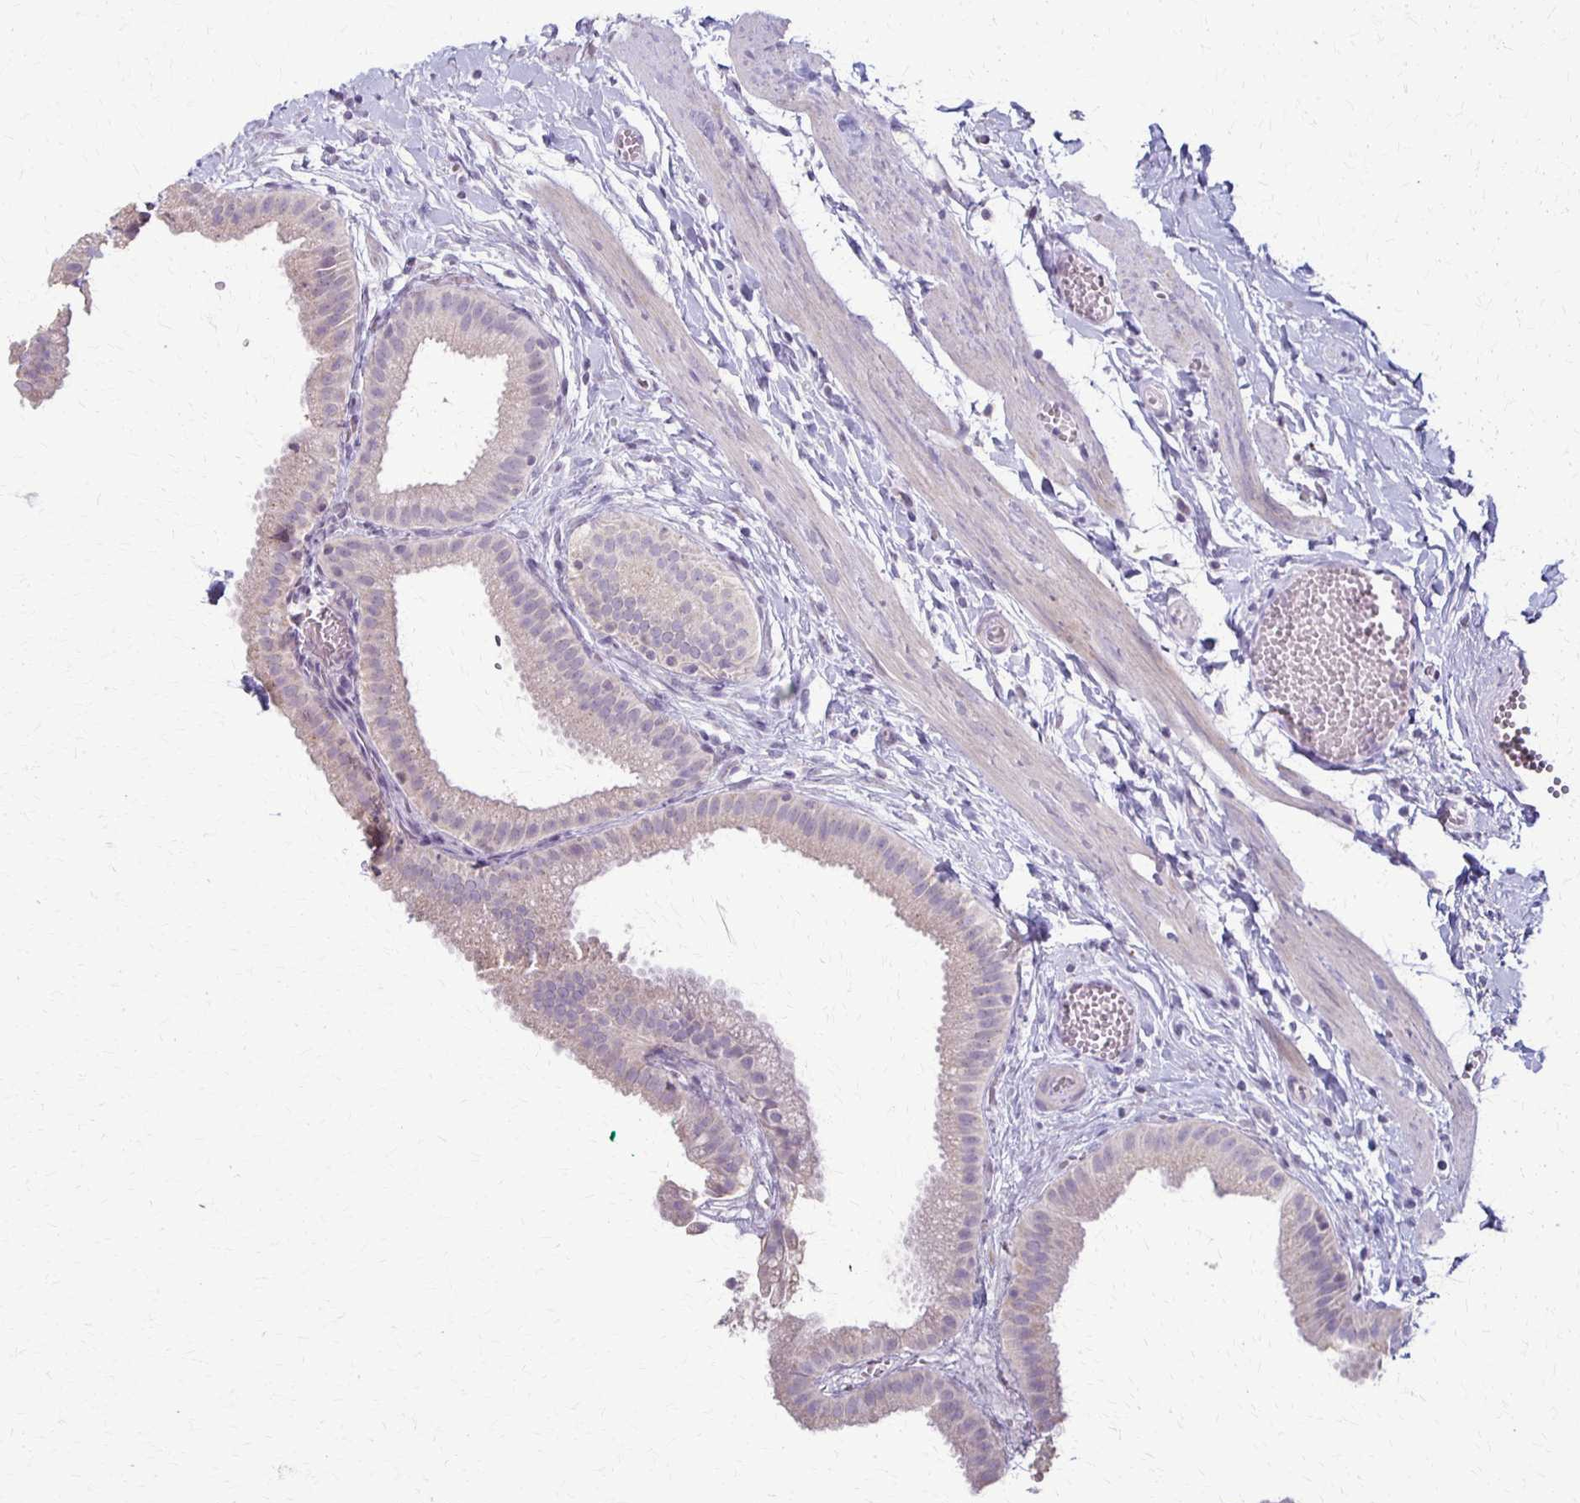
{"staining": {"intensity": "negative", "quantity": "none", "location": "none"}, "tissue": "gallbladder", "cell_type": "Glandular cells", "image_type": "normal", "snomed": [{"axis": "morphology", "description": "Normal tissue, NOS"}, {"axis": "topography", "description": "Gallbladder"}], "caption": "High magnification brightfield microscopy of benign gallbladder stained with DAB (3,3'-diaminobenzidine) (brown) and counterstained with hematoxylin (blue): glandular cells show no significant positivity.", "gene": "SLC35E2B", "patient": {"sex": "female", "age": 63}}